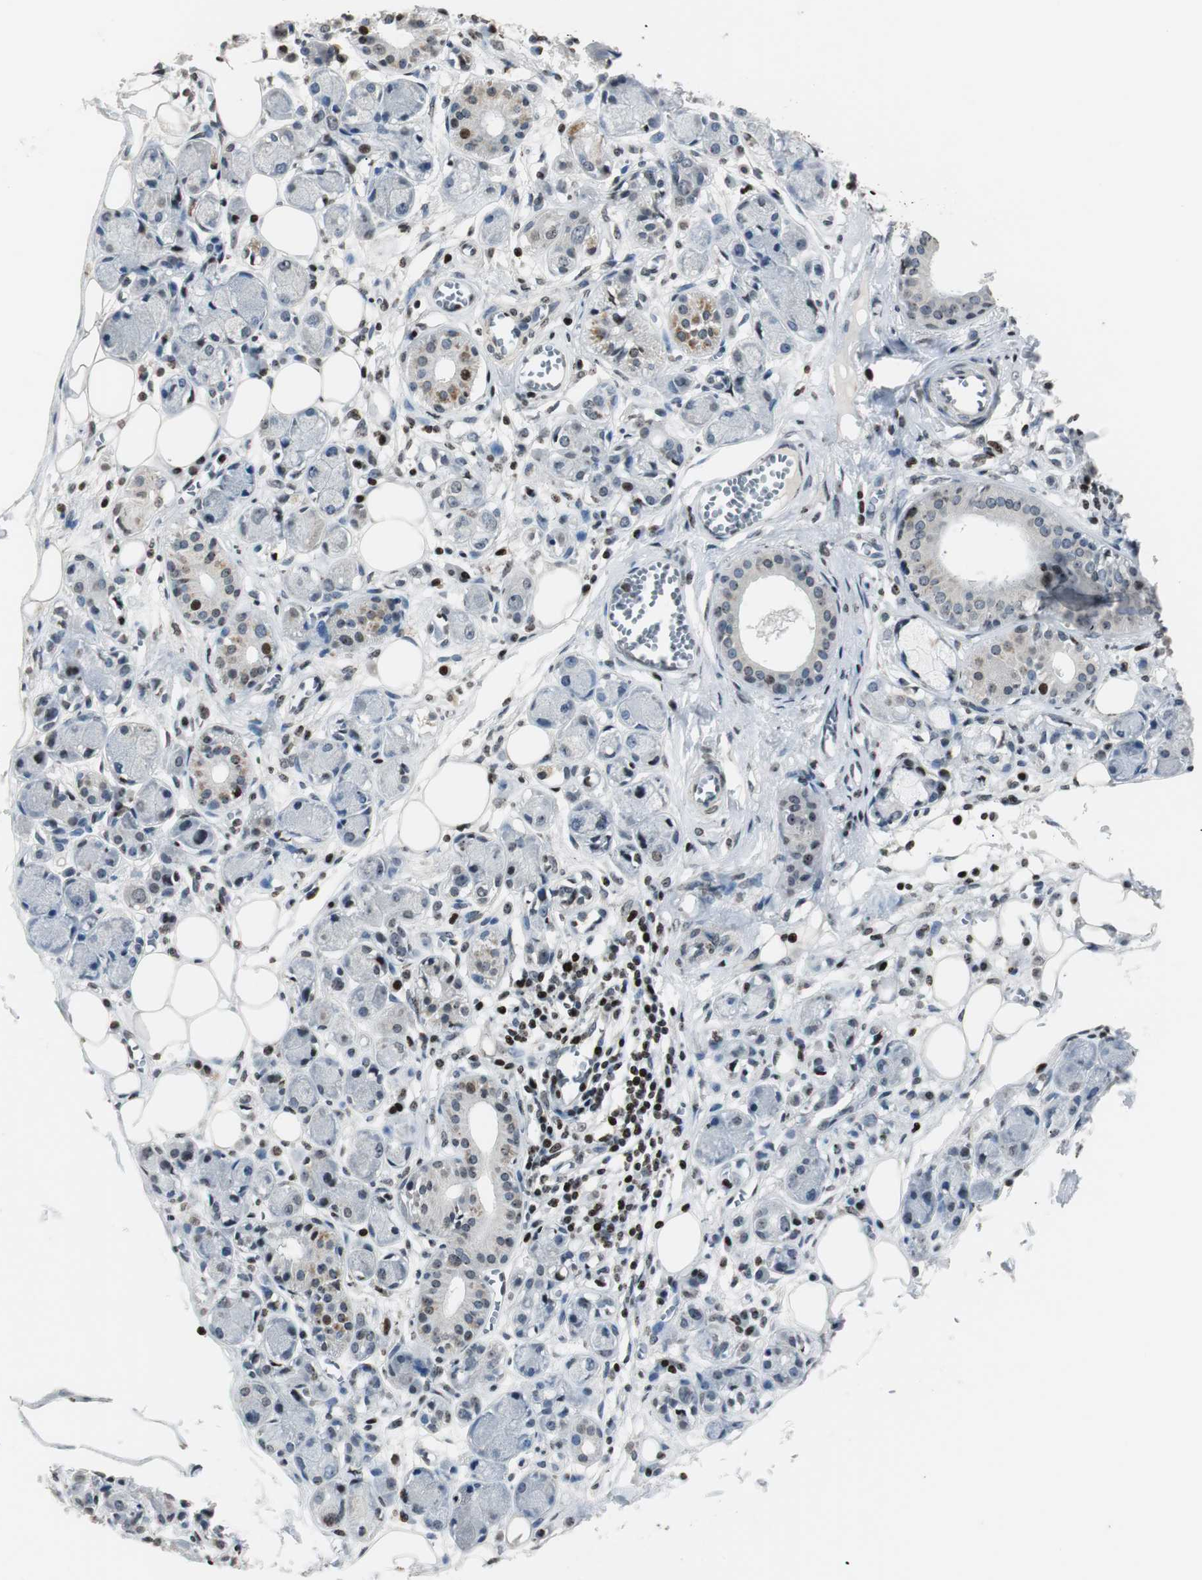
{"staining": {"intensity": "moderate", "quantity": ">75%", "location": "nuclear"}, "tissue": "adipose tissue", "cell_type": "Adipocytes", "image_type": "normal", "snomed": [{"axis": "morphology", "description": "Normal tissue, NOS"}, {"axis": "morphology", "description": "Inflammation, NOS"}, {"axis": "topography", "description": "Vascular tissue"}, {"axis": "topography", "description": "Salivary gland"}], "caption": "Adipocytes display medium levels of moderate nuclear positivity in about >75% of cells in benign human adipose tissue. (DAB (3,3'-diaminobenzidine) = brown stain, brightfield microscopy at high magnification).", "gene": "PAXIP1", "patient": {"sex": "female", "age": 75}}